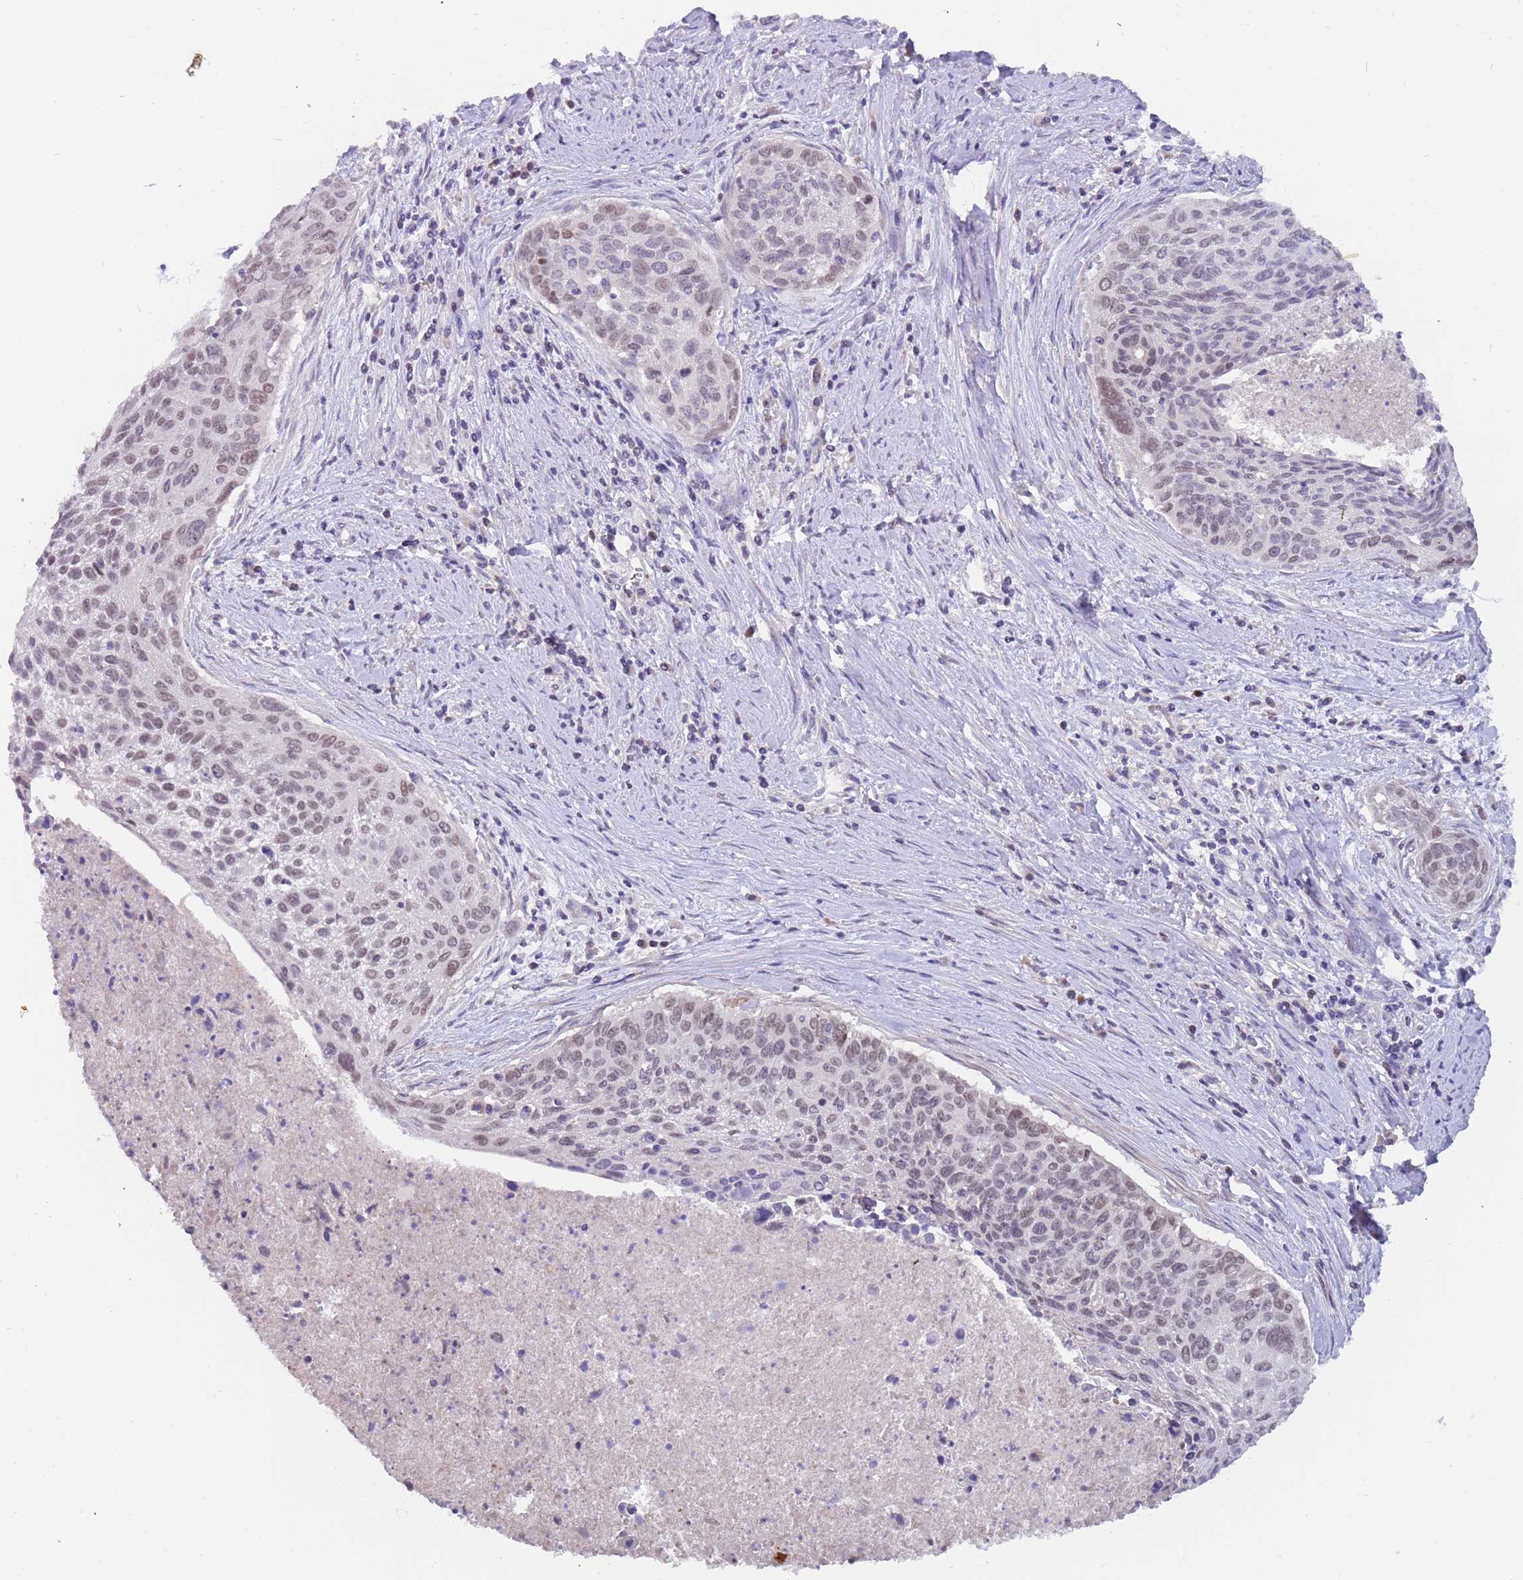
{"staining": {"intensity": "weak", "quantity": "25%-75%", "location": "nuclear"}, "tissue": "cervical cancer", "cell_type": "Tumor cells", "image_type": "cancer", "snomed": [{"axis": "morphology", "description": "Squamous cell carcinoma, NOS"}, {"axis": "topography", "description": "Cervix"}], "caption": "Human squamous cell carcinoma (cervical) stained with a protein marker demonstrates weak staining in tumor cells.", "gene": "ZNF746", "patient": {"sex": "female", "age": 55}}